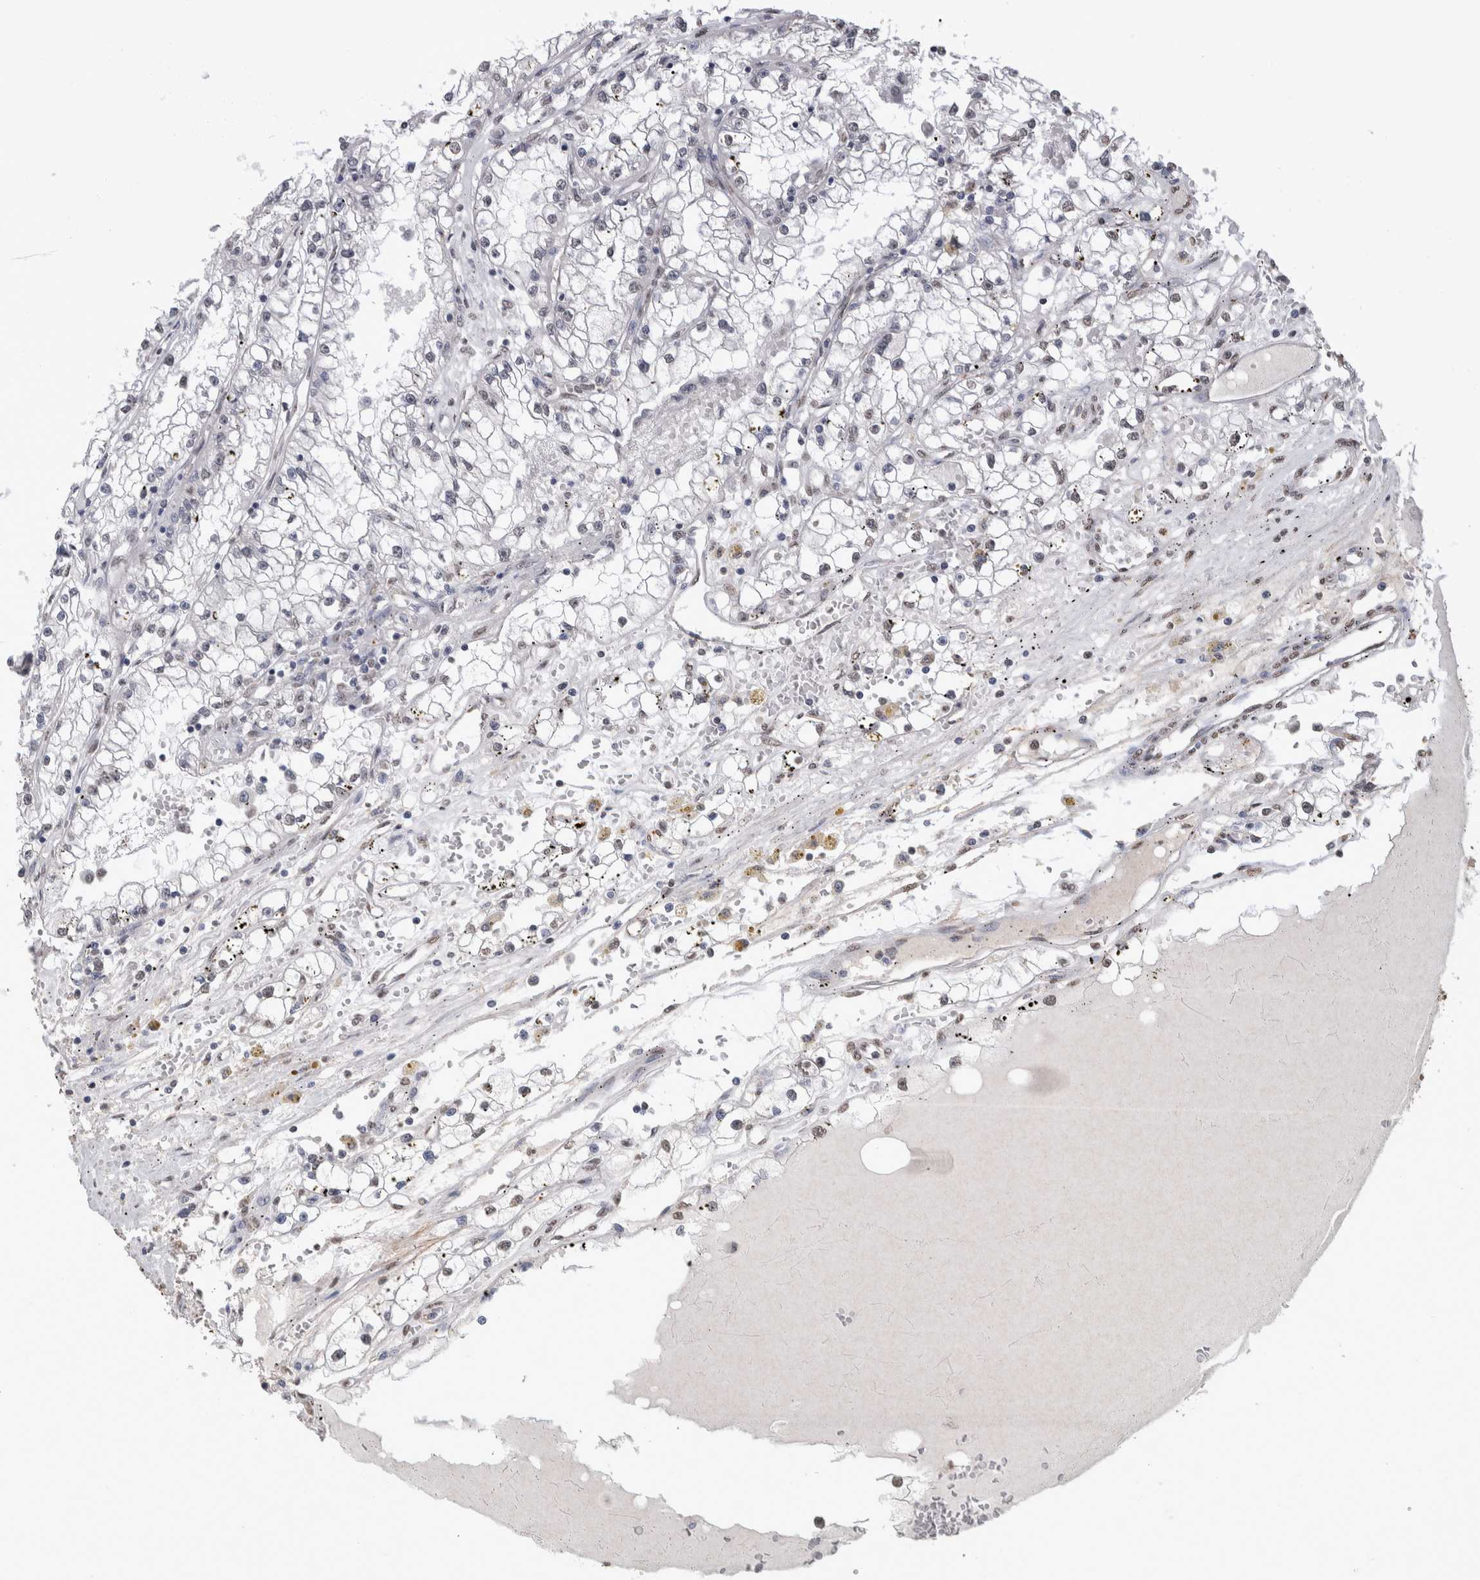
{"staining": {"intensity": "negative", "quantity": "none", "location": "none"}, "tissue": "renal cancer", "cell_type": "Tumor cells", "image_type": "cancer", "snomed": [{"axis": "morphology", "description": "Adenocarcinoma, NOS"}, {"axis": "topography", "description": "Kidney"}], "caption": "Tumor cells are negative for brown protein staining in adenocarcinoma (renal).", "gene": "LTBP1", "patient": {"sex": "male", "age": 56}}